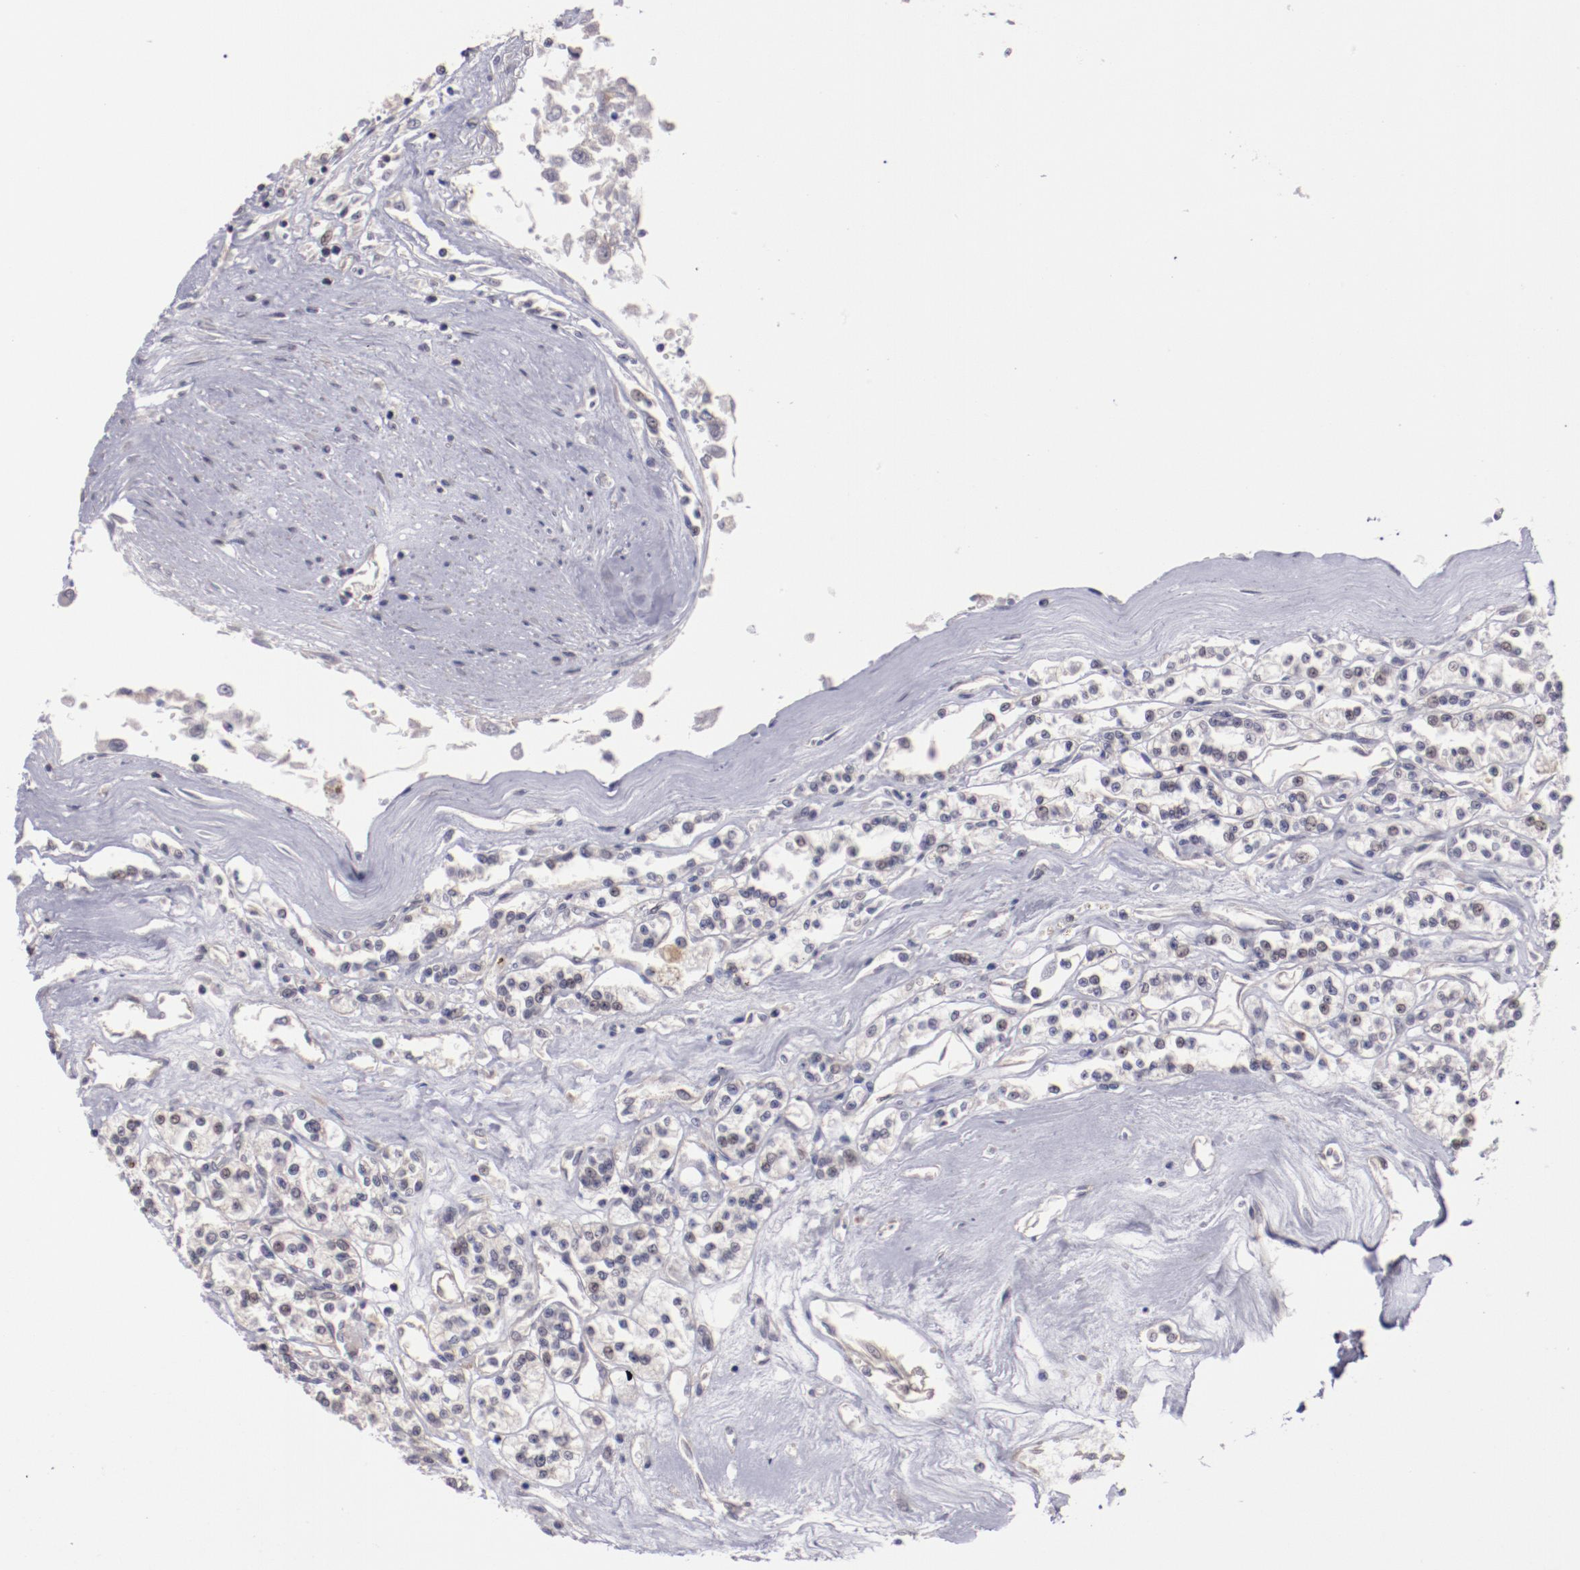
{"staining": {"intensity": "weak", "quantity": "<25%", "location": "nuclear"}, "tissue": "renal cancer", "cell_type": "Tumor cells", "image_type": "cancer", "snomed": [{"axis": "morphology", "description": "Adenocarcinoma, NOS"}, {"axis": "topography", "description": "Kidney"}], "caption": "This is an IHC image of renal cancer (adenocarcinoma). There is no expression in tumor cells.", "gene": "NRXN3", "patient": {"sex": "female", "age": 76}}